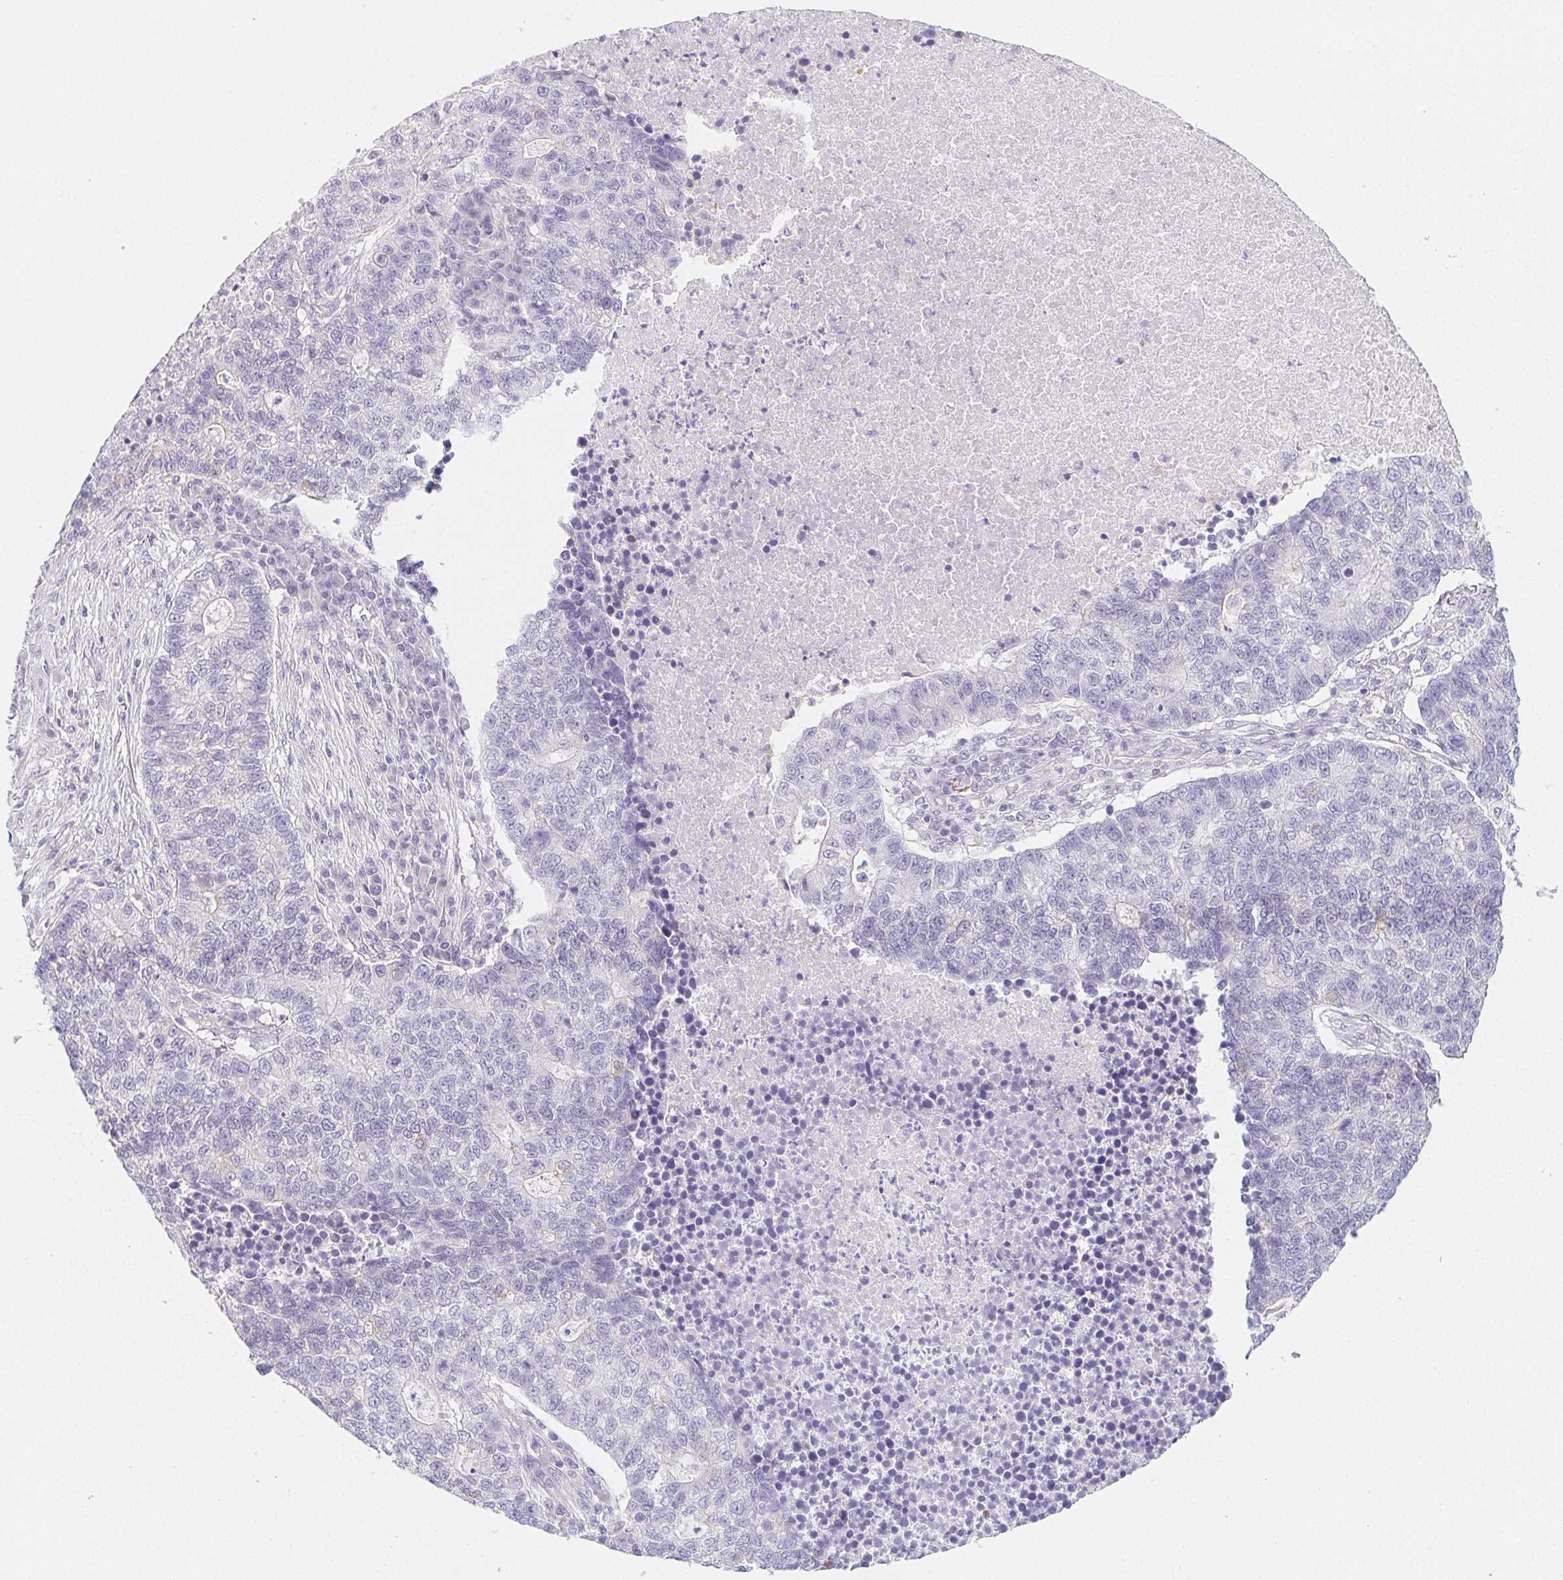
{"staining": {"intensity": "negative", "quantity": "none", "location": "none"}, "tissue": "lung cancer", "cell_type": "Tumor cells", "image_type": "cancer", "snomed": [{"axis": "morphology", "description": "Adenocarcinoma, NOS"}, {"axis": "topography", "description": "Lung"}], "caption": "Tumor cells show no significant expression in lung cancer. (Brightfield microscopy of DAB (3,3'-diaminobenzidine) immunohistochemistry (IHC) at high magnification).", "gene": "ZBBX", "patient": {"sex": "male", "age": 57}}